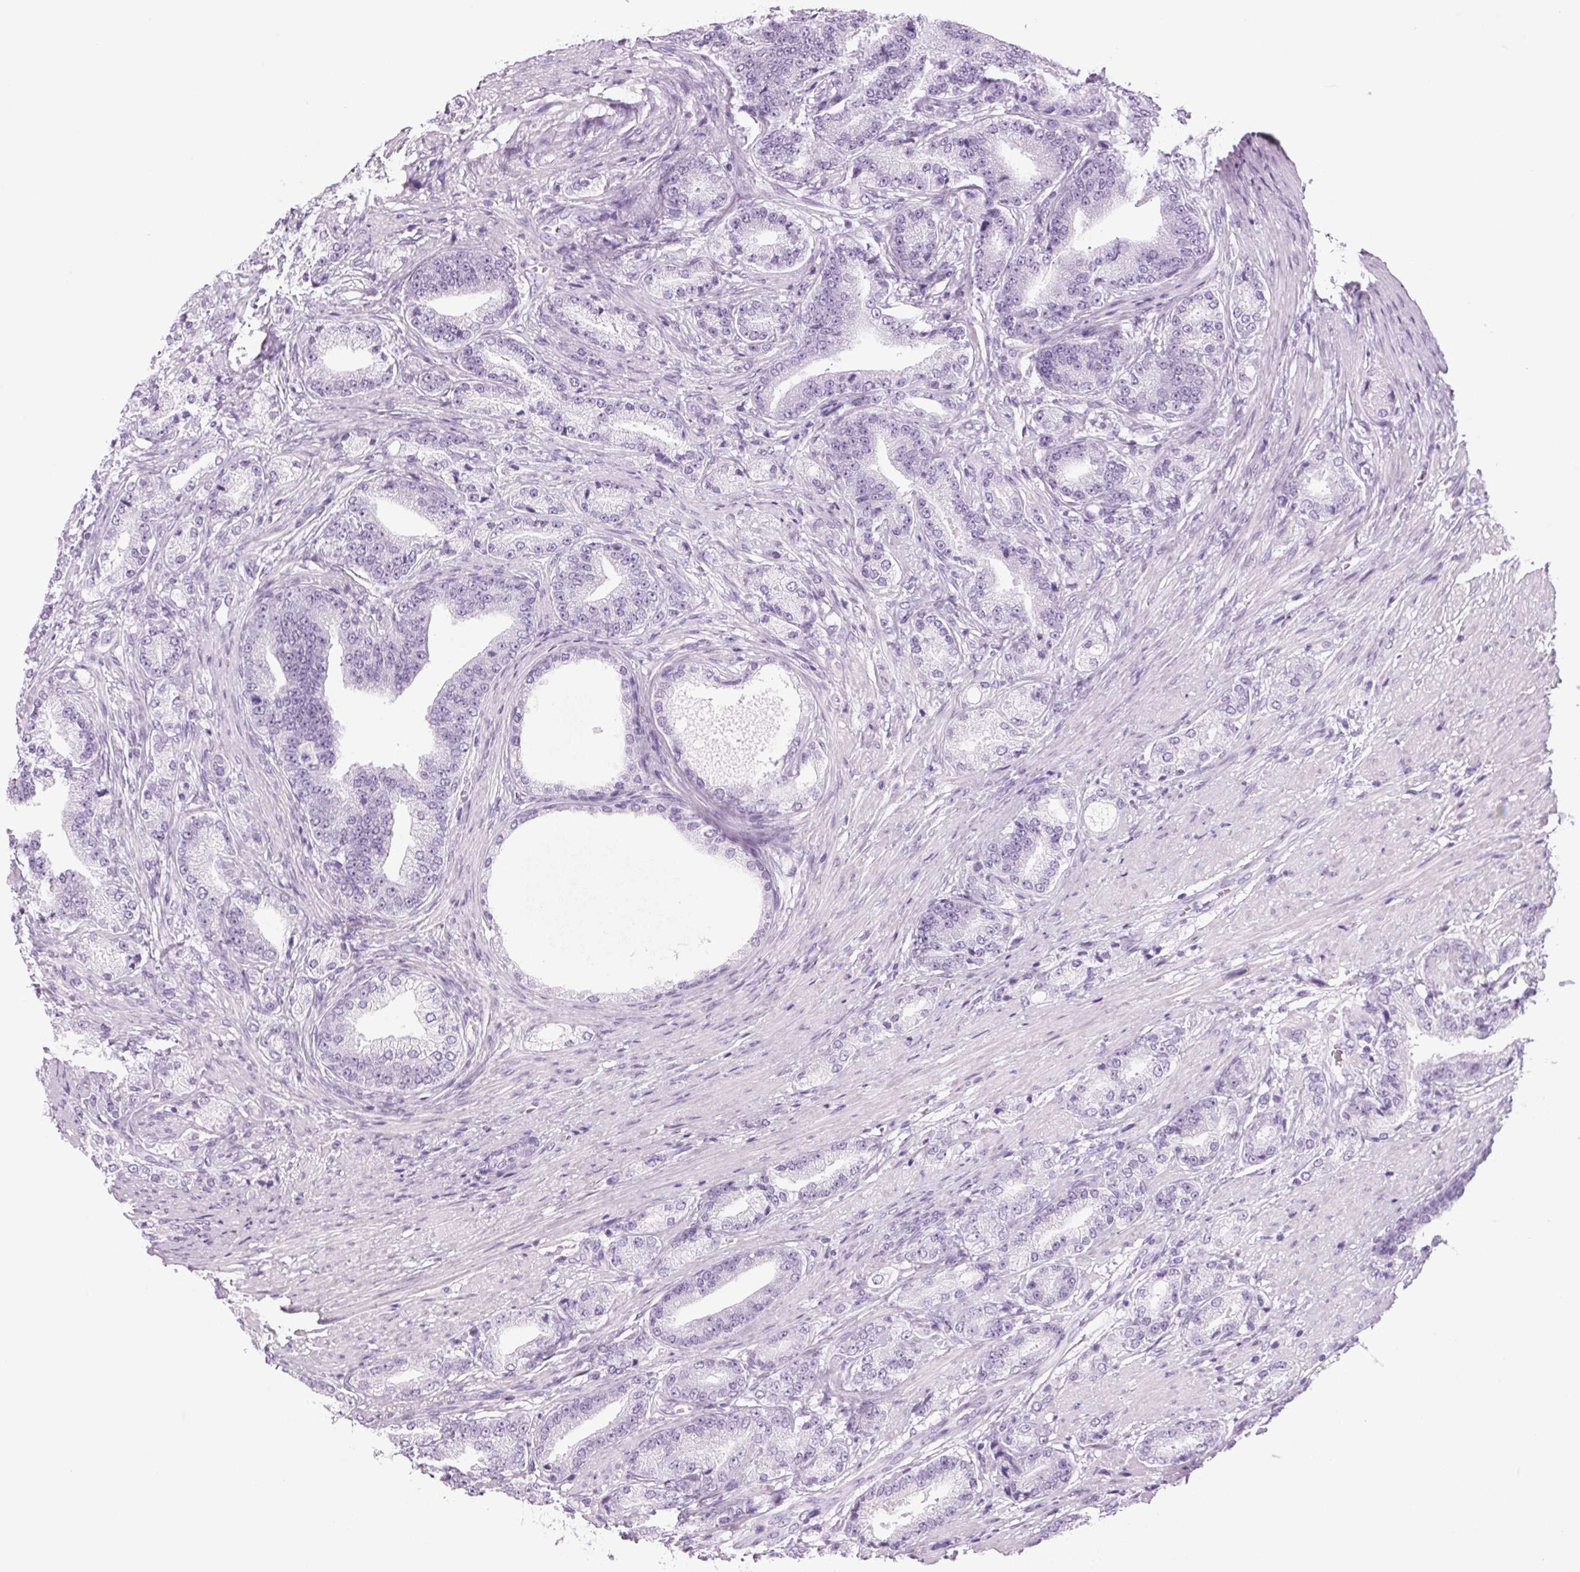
{"staining": {"intensity": "negative", "quantity": "none", "location": "none"}, "tissue": "prostate cancer", "cell_type": "Tumor cells", "image_type": "cancer", "snomed": [{"axis": "morphology", "description": "Adenocarcinoma, High grade"}, {"axis": "topography", "description": "Prostate and seminal vesicle, NOS"}], "caption": "Prostate cancer was stained to show a protein in brown. There is no significant positivity in tumor cells. (Immunohistochemistry (ihc), brightfield microscopy, high magnification).", "gene": "PPP1R1A", "patient": {"sex": "male", "age": 61}}